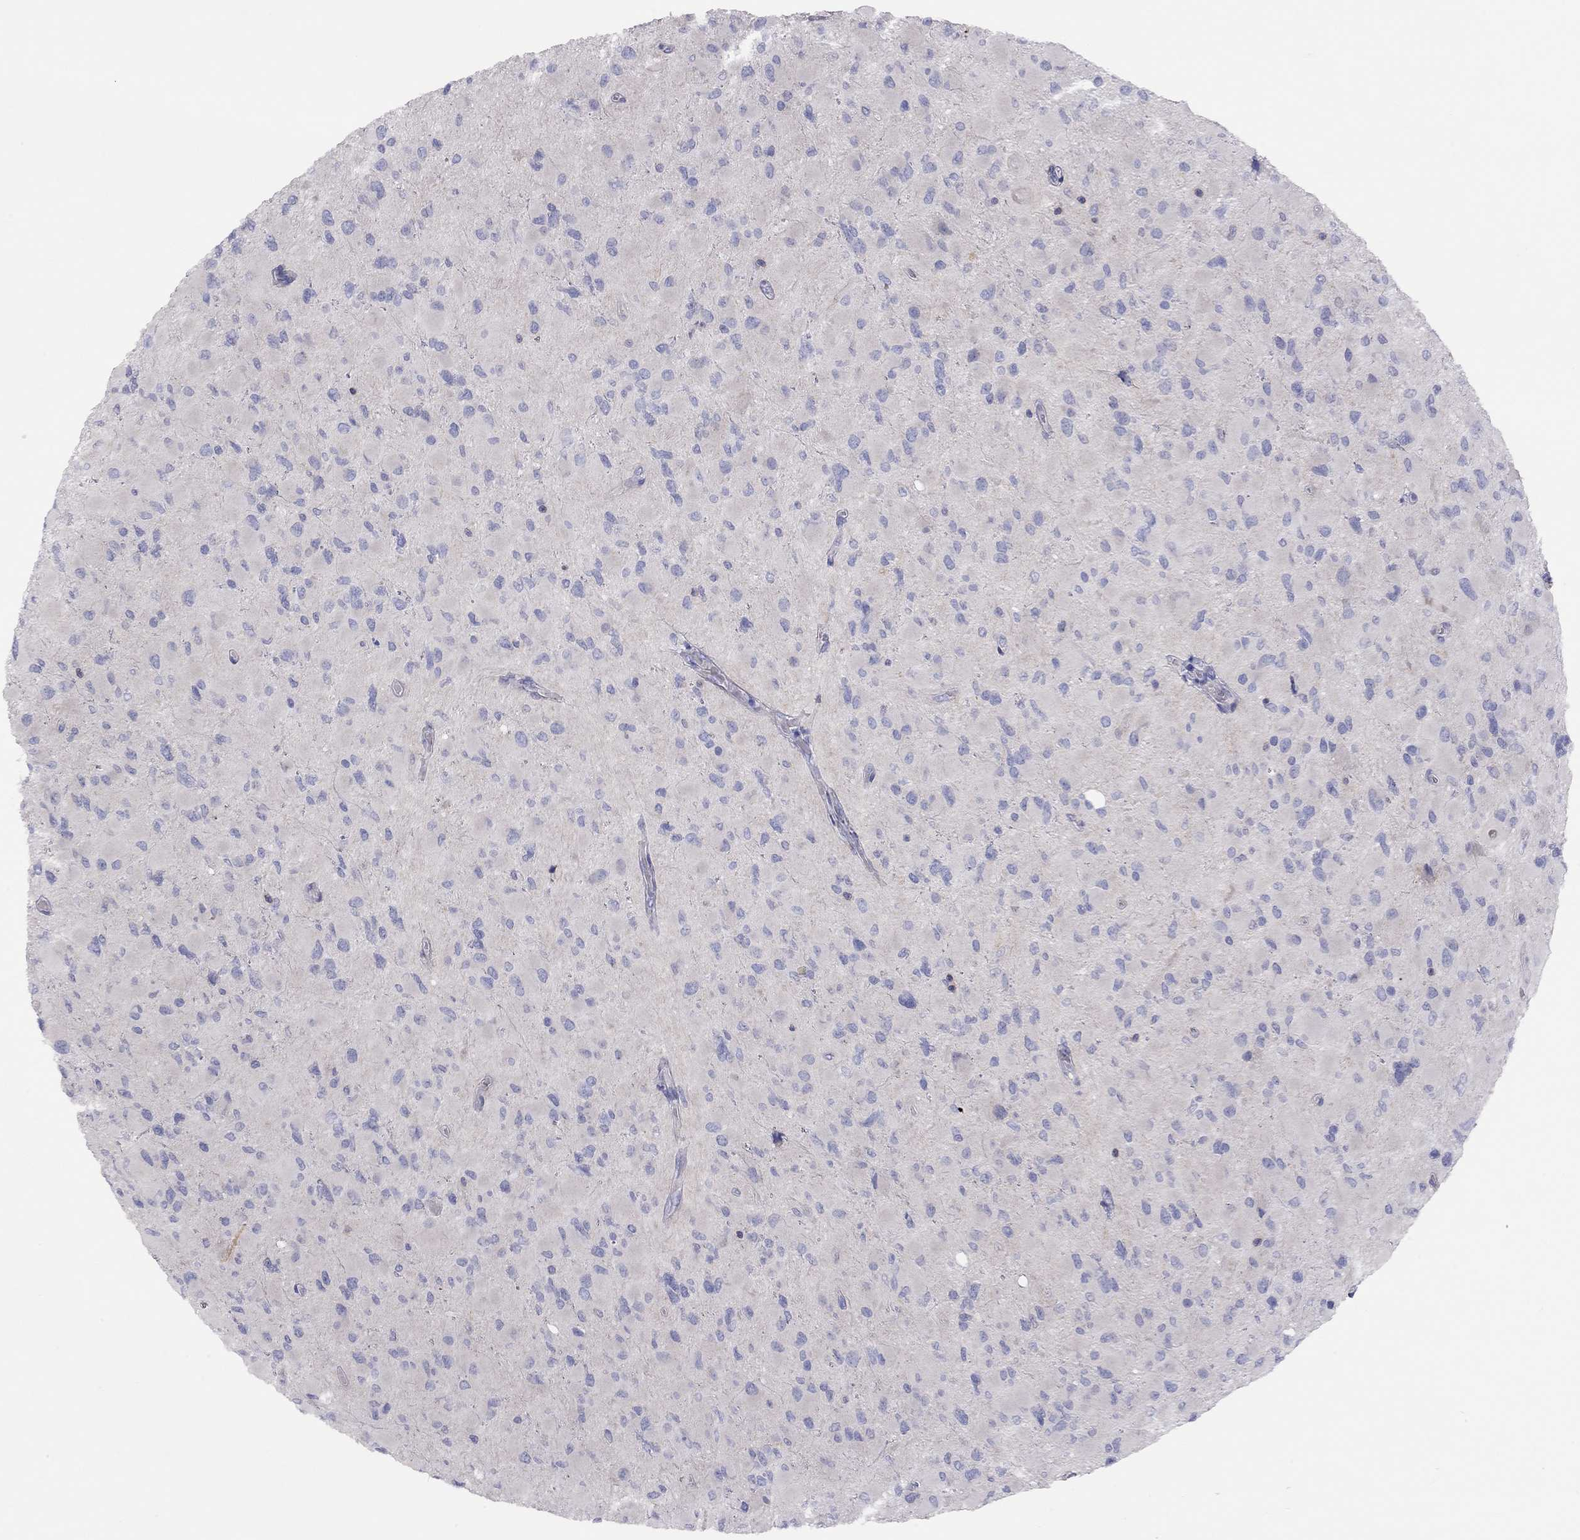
{"staining": {"intensity": "negative", "quantity": "none", "location": "none"}, "tissue": "glioma", "cell_type": "Tumor cells", "image_type": "cancer", "snomed": [{"axis": "morphology", "description": "Glioma, malignant, High grade"}, {"axis": "topography", "description": "Cerebral cortex"}], "caption": "Tumor cells show no significant staining in glioma.", "gene": "ADCYAP1", "patient": {"sex": "female", "age": 36}}